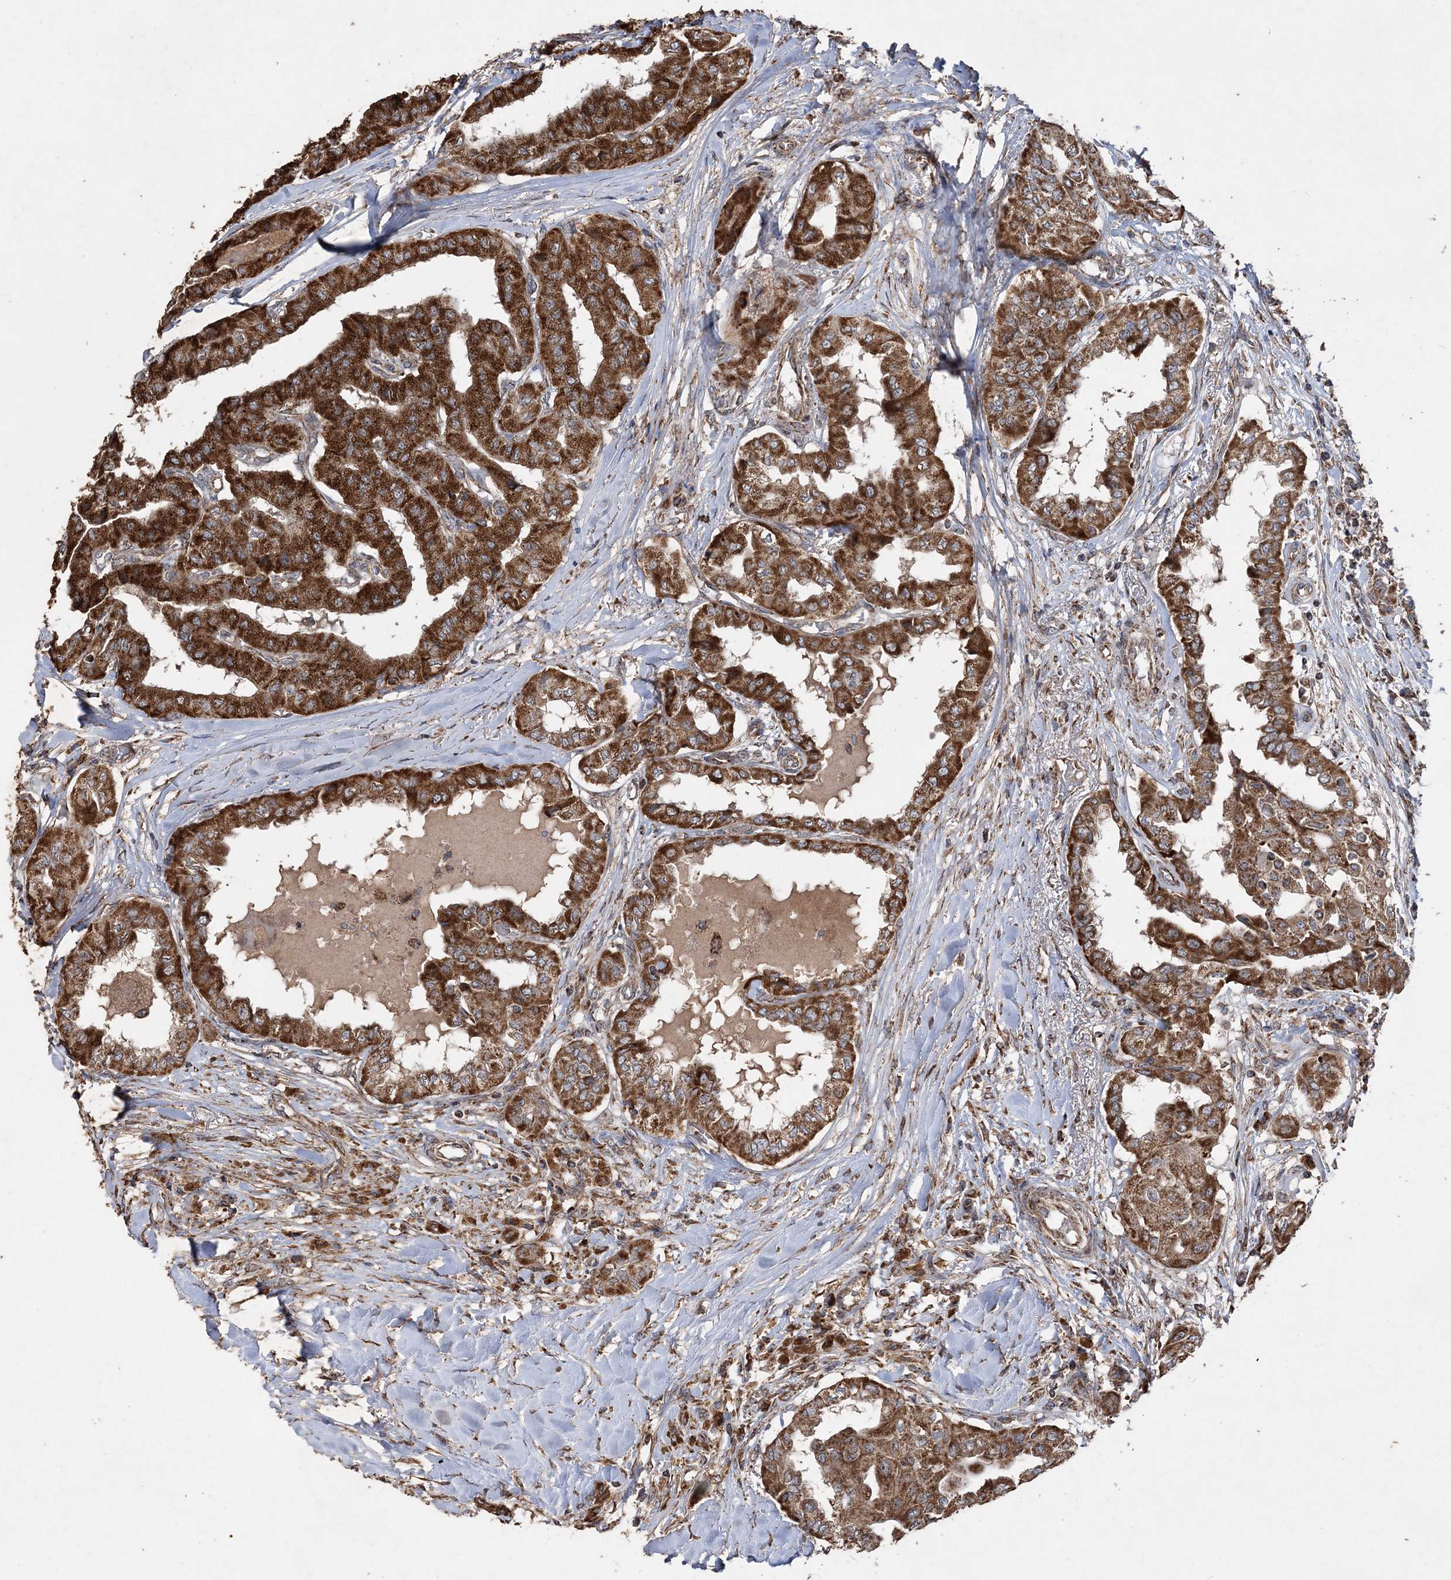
{"staining": {"intensity": "strong", "quantity": ">75%", "location": "cytoplasmic/membranous"}, "tissue": "thyroid cancer", "cell_type": "Tumor cells", "image_type": "cancer", "snomed": [{"axis": "morphology", "description": "Papillary adenocarcinoma, NOS"}, {"axis": "topography", "description": "Thyroid gland"}], "caption": "The immunohistochemical stain shows strong cytoplasmic/membranous expression in tumor cells of thyroid papillary adenocarcinoma tissue. Ihc stains the protein in brown and the nuclei are stained blue.", "gene": "POC5", "patient": {"sex": "female", "age": 59}}